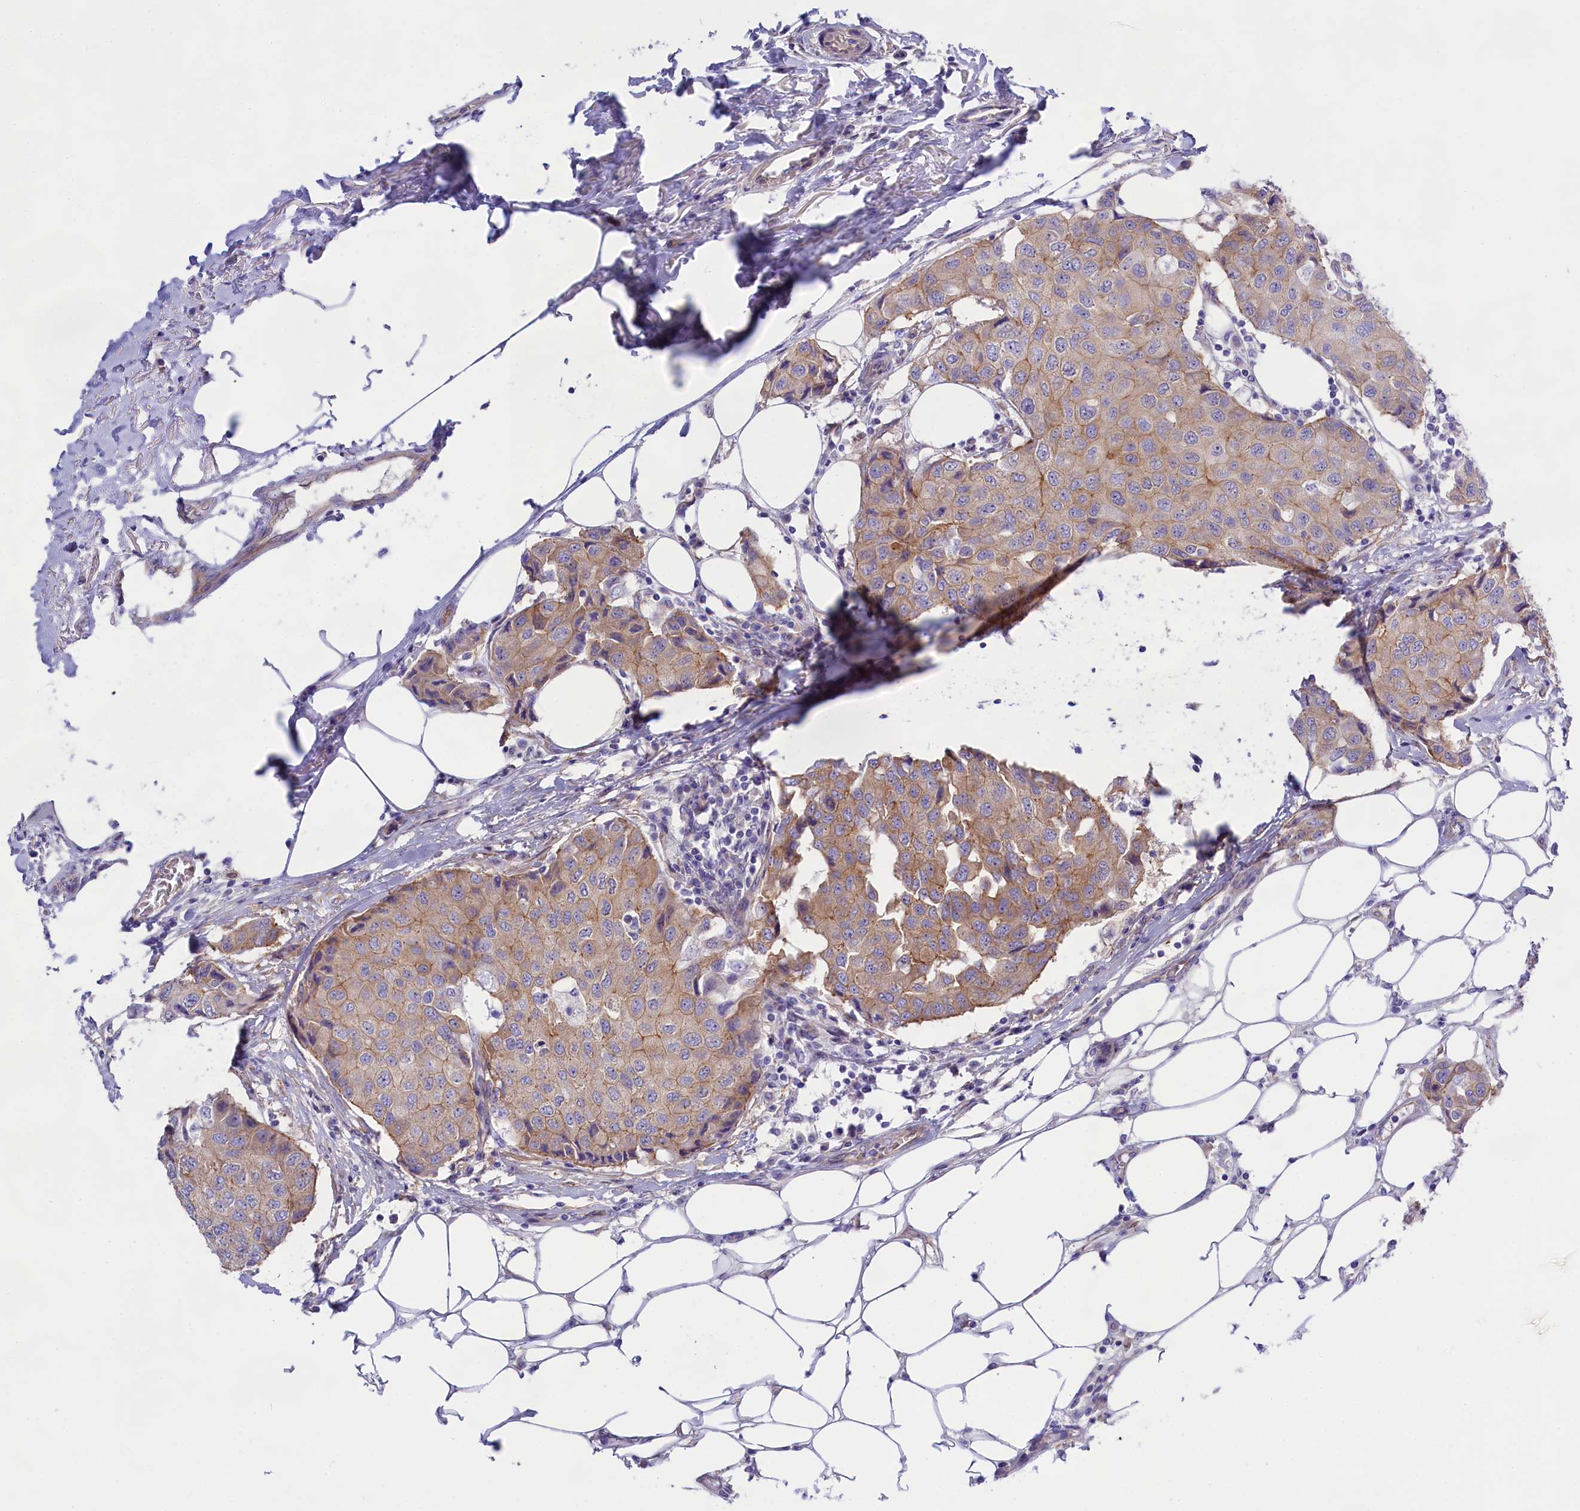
{"staining": {"intensity": "weak", "quantity": "25%-75%", "location": "cytoplasmic/membranous"}, "tissue": "breast cancer", "cell_type": "Tumor cells", "image_type": "cancer", "snomed": [{"axis": "morphology", "description": "Duct carcinoma"}, {"axis": "topography", "description": "Breast"}], "caption": "Breast intraductal carcinoma stained with a brown dye exhibits weak cytoplasmic/membranous positive expression in approximately 25%-75% of tumor cells.", "gene": "PPP1R13L", "patient": {"sex": "female", "age": 80}}